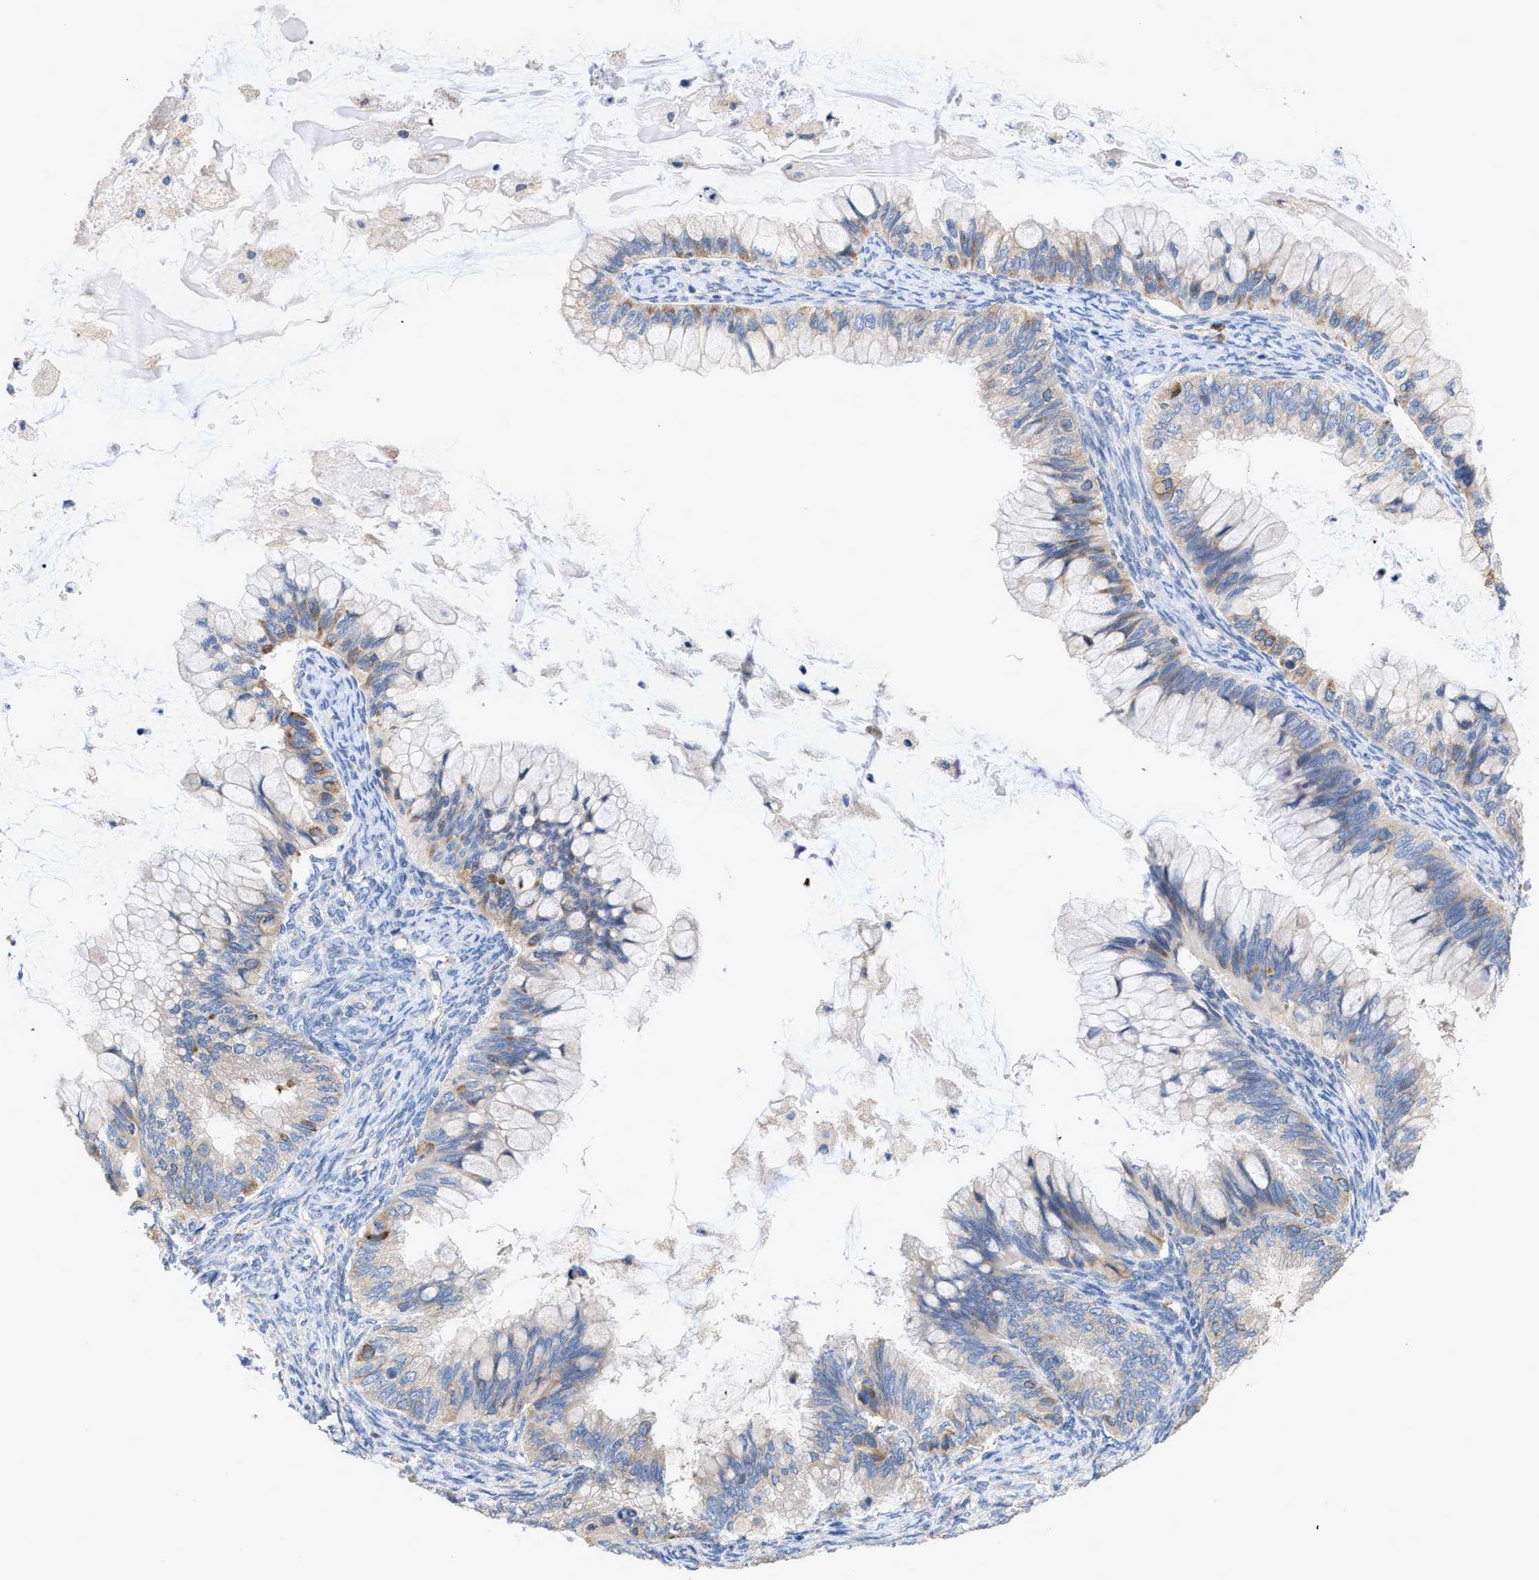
{"staining": {"intensity": "moderate", "quantity": "<25%", "location": "cytoplasmic/membranous"}, "tissue": "ovarian cancer", "cell_type": "Tumor cells", "image_type": "cancer", "snomed": [{"axis": "morphology", "description": "Cystadenocarcinoma, mucinous, NOS"}, {"axis": "topography", "description": "Ovary"}], "caption": "The immunohistochemical stain highlights moderate cytoplasmic/membranous expression in tumor cells of ovarian mucinous cystadenocarcinoma tissue. (Brightfield microscopy of DAB IHC at high magnification).", "gene": "RYR2", "patient": {"sex": "female", "age": 80}}